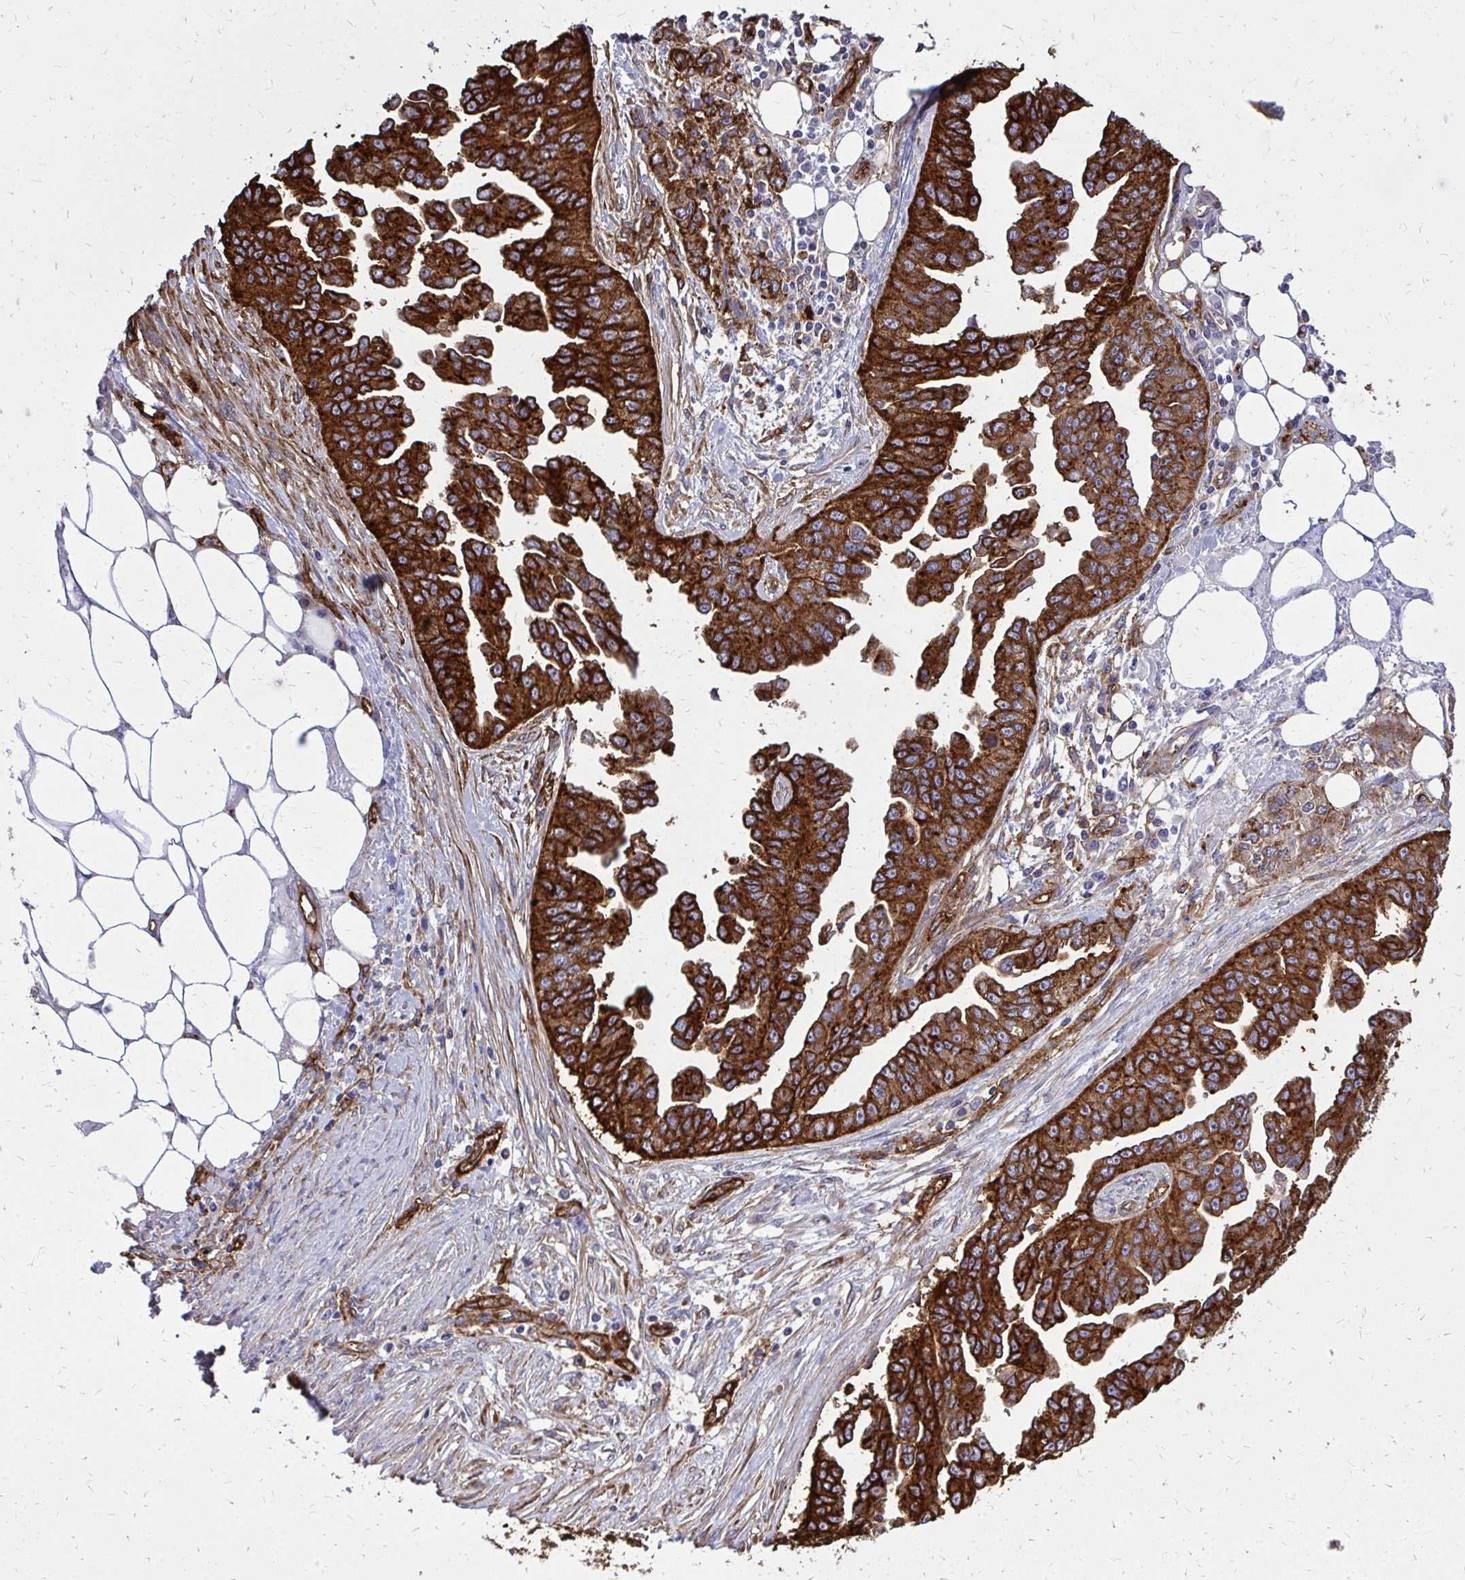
{"staining": {"intensity": "strong", "quantity": ">75%", "location": "cytoplasmic/membranous"}, "tissue": "ovarian cancer", "cell_type": "Tumor cells", "image_type": "cancer", "snomed": [{"axis": "morphology", "description": "Cystadenocarcinoma, serous, NOS"}, {"axis": "topography", "description": "Ovary"}], "caption": "A micrograph of ovarian serous cystadenocarcinoma stained for a protein demonstrates strong cytoplasmic/membranous brown staining in tumor cells.", "gene": "MARCKSL1", "patient": {"sex": "female", "age": 75}}